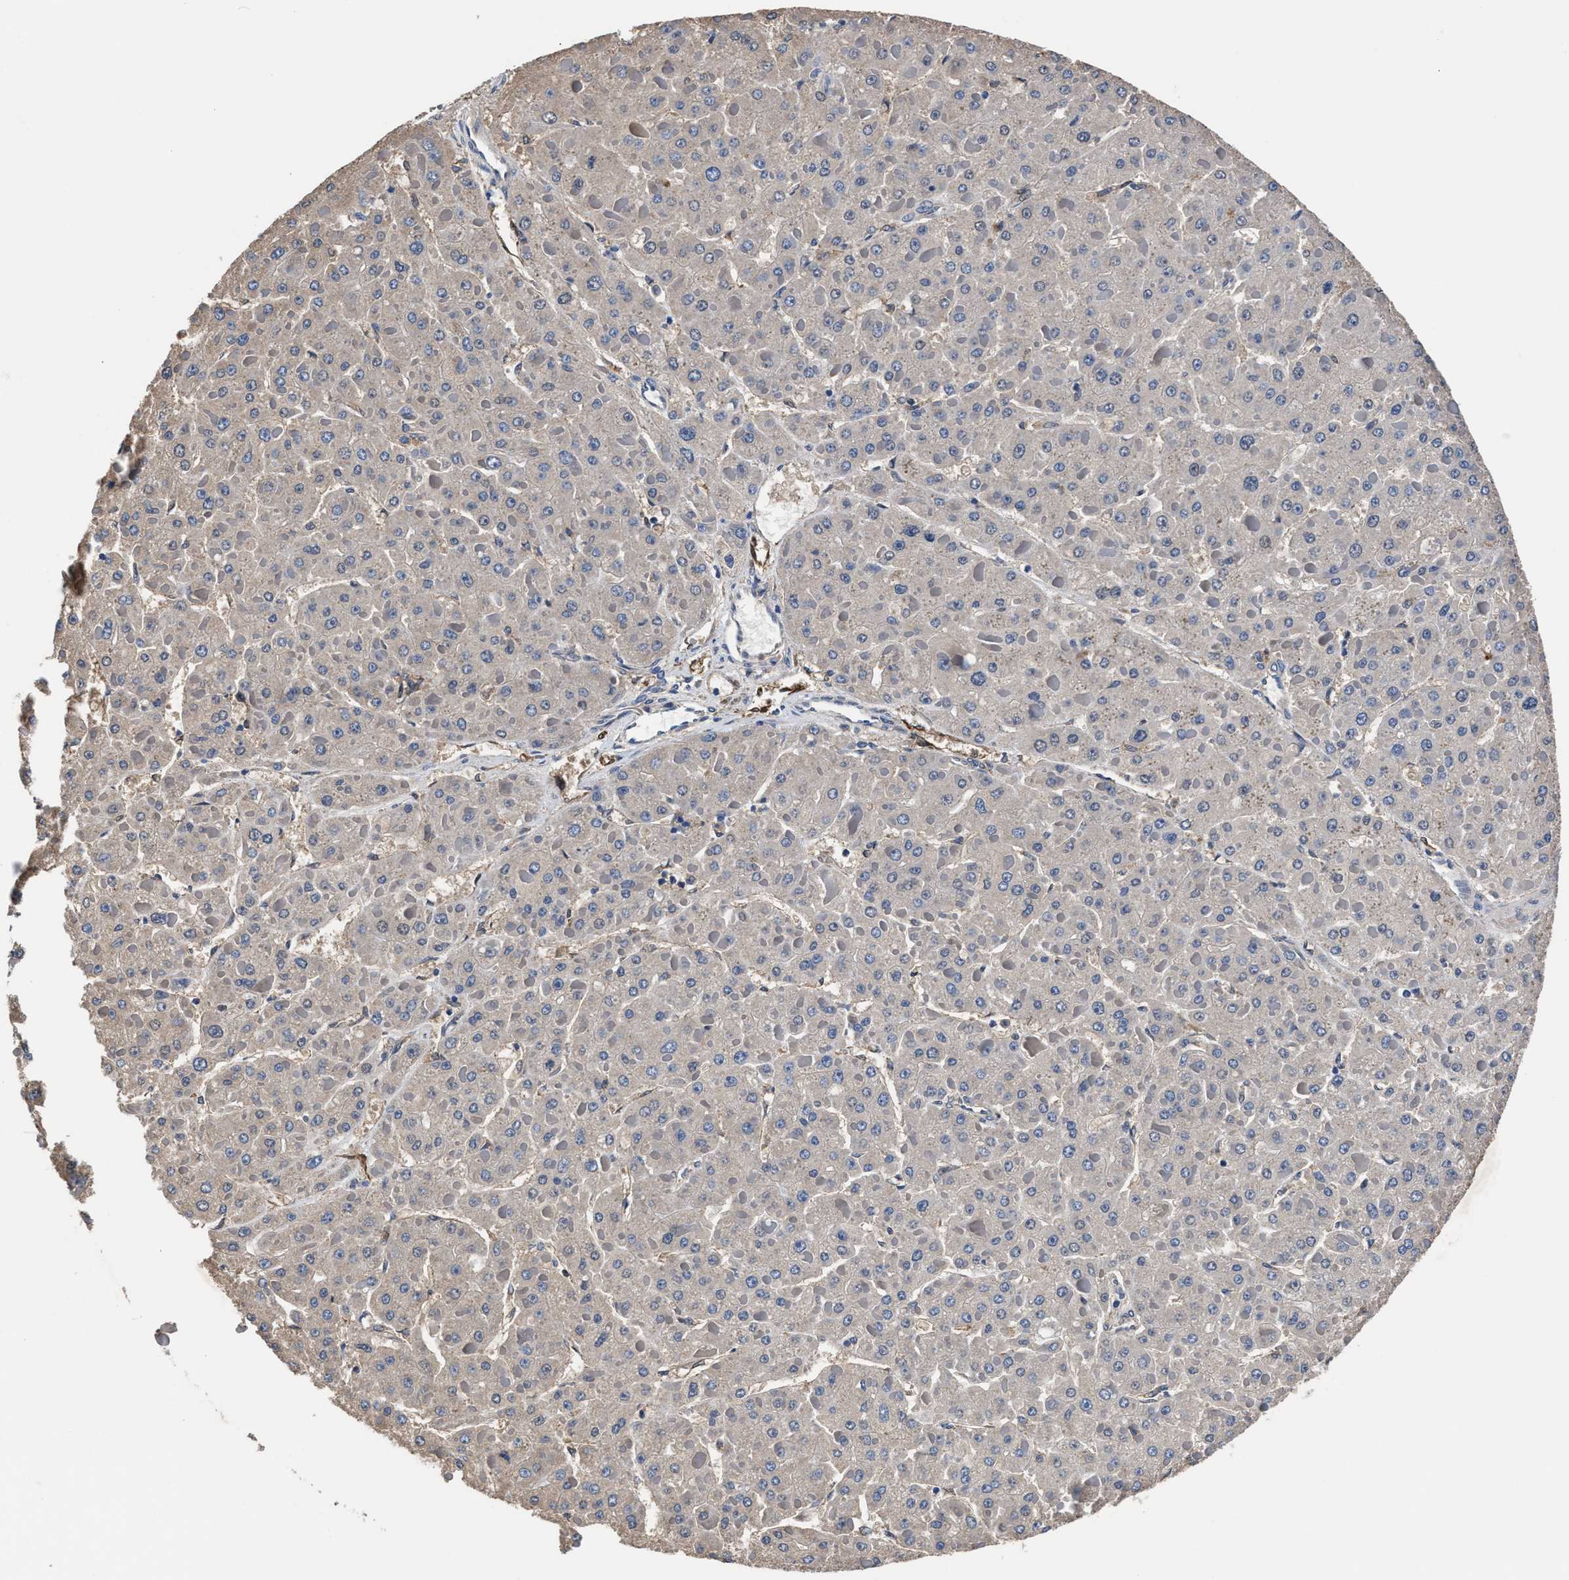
{"staining": {"intensity": "negative", "quantity": "none", "location": "none"}, "tissue": "liver cancer", "cell_type": "Tumor cells", "image_type": "cancer", "snomed": [{"axis": "morphology", "description": "Carcinoma, Hepatocellular, NOS"}, {"axis": "topography", "description": "Liver"}], "caption": "Immunohistochemistry (IHC) histopathology image of liver cancer stained for a protein (brown), which reveals no staining in tumor cells.", "gene": "SH3GL1", "patient": {"sex": "female", "age": 73}}